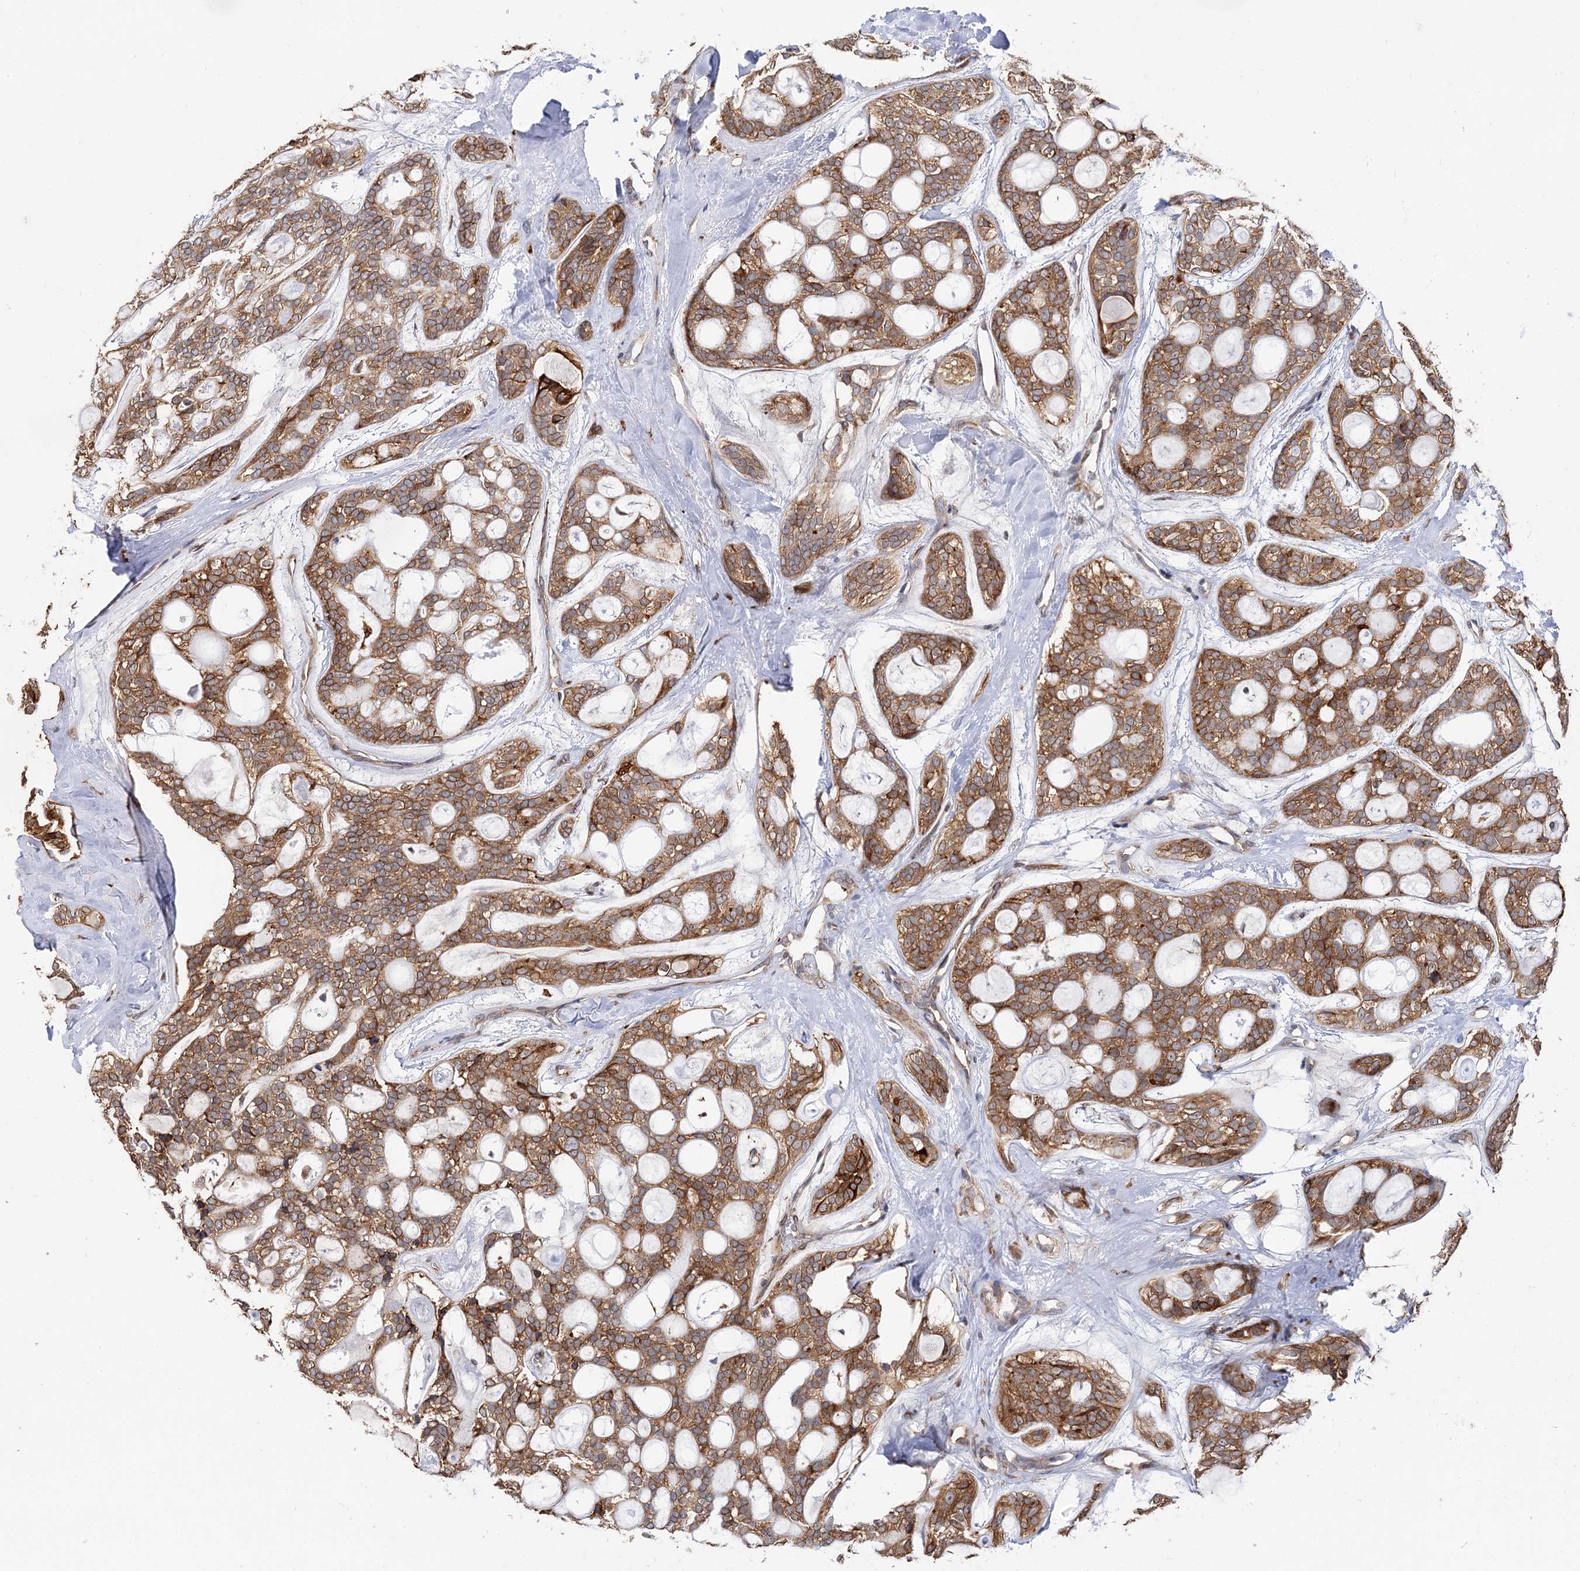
{"staining": {"intensity": "moderate", "quantity": ">75%", "location": "cytoplasmic/membranous"}, "tissue": "head and neck cancer", "cell_type": "Tumor cells", "image_type": "cancer", "snomed": [{"axis": "morphology", "description": "Adenocarcinoma, NOS"}, {"axis": "topography", "description": "Head-Neck"}], "caption": "A photomicrograph of human head and neck adenocarcinoma stained for a protein displays moderate cytoplasmic/membranous brown staining in tumor cells.", "gene": "PPIP5K2", "patient": {"sex": "male", "age": 66}}